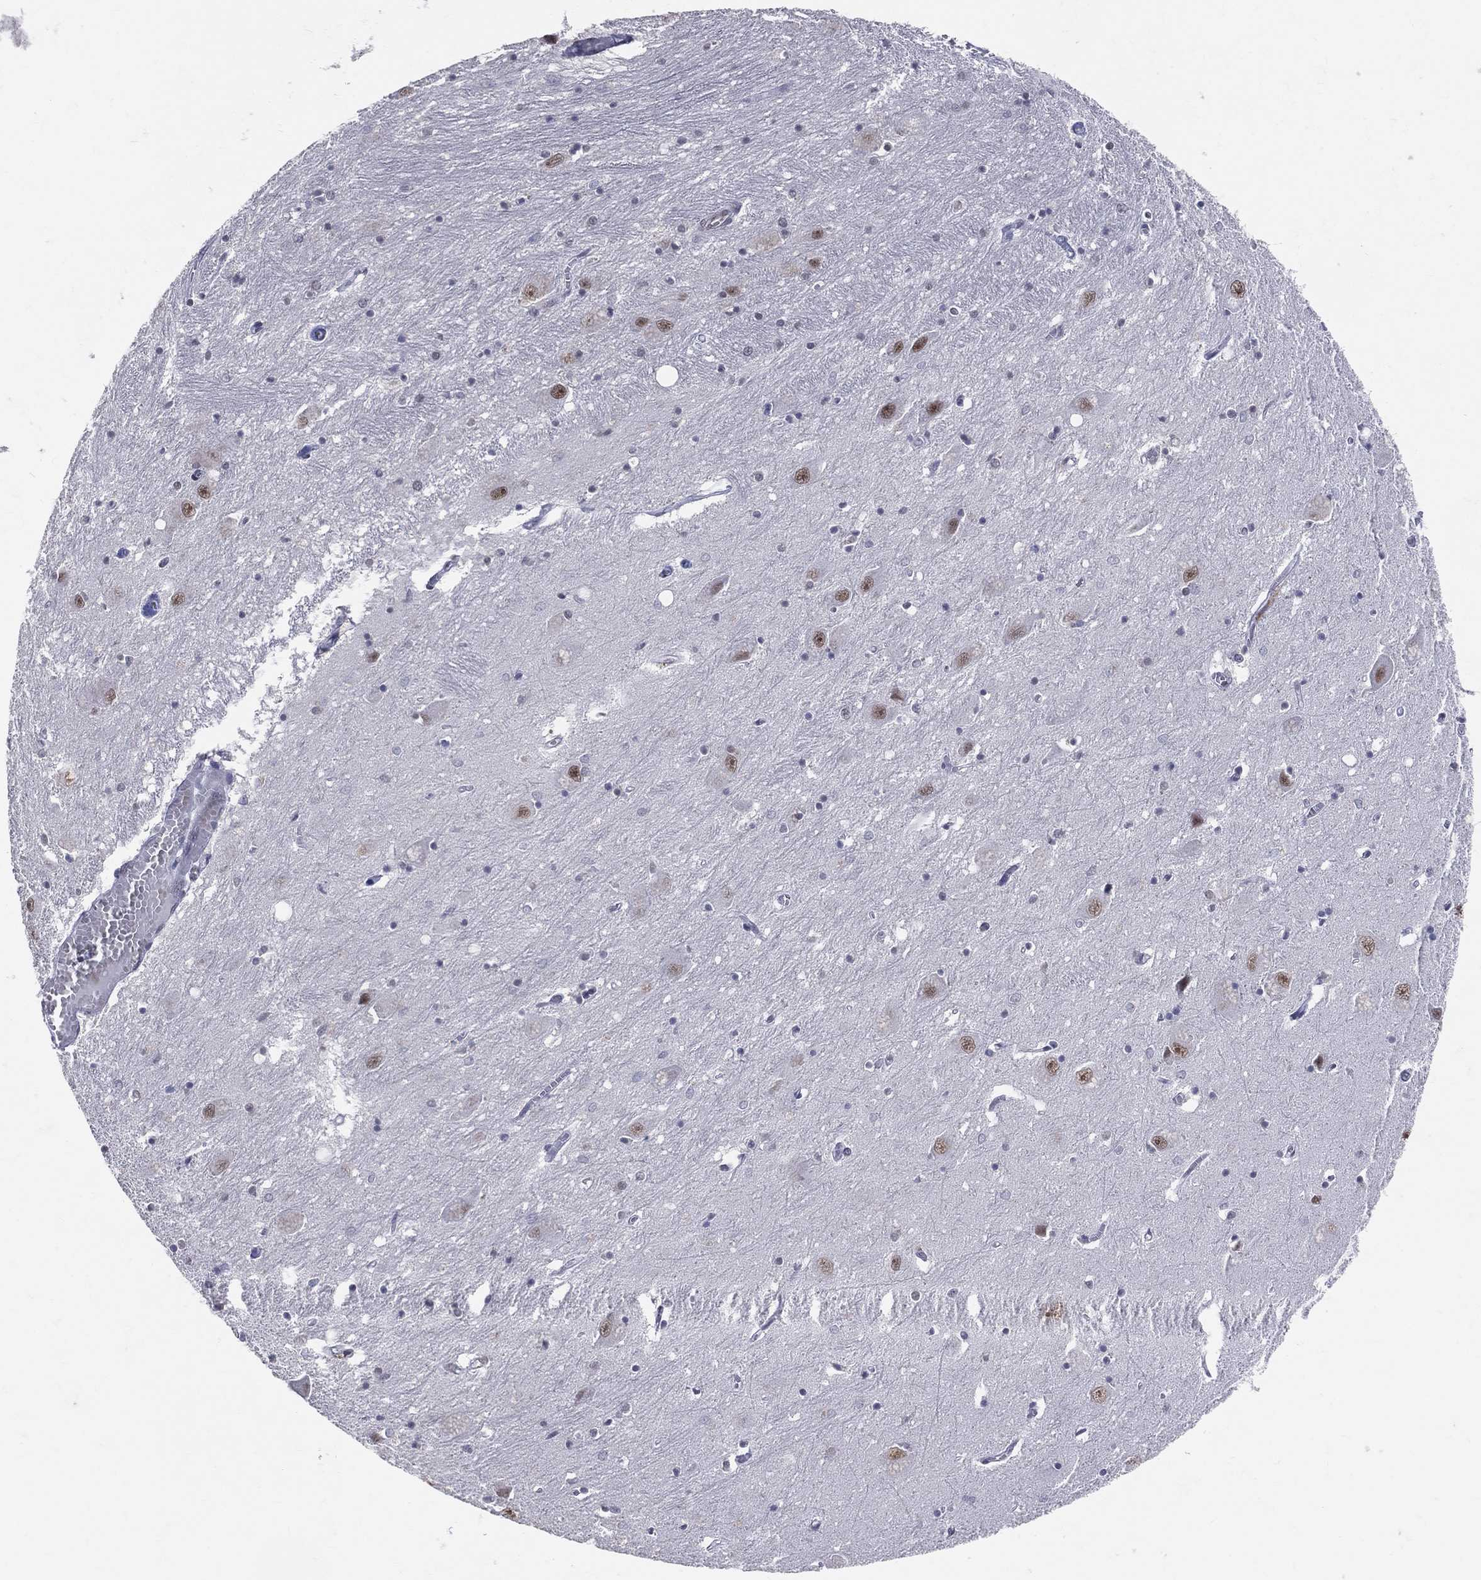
{"staining": {"intensity": "strong", "quantity": "<25%", "location": "nuclear"}, "tissue": "caudate", "cell_type": "Glial cells", "image_type": "normal", "snomed": [{"axis": "morphology", "description": "Normal tissue, NOS"}, {"axis": "topography", "description": "Lateral ventricle wall"}], "caption": "Brown immunohistochemical staining in normal caudate displays strong nuclear staining in about <25% of glial cells.", "gene": "CDK7", "patient": {"sex": "male", "age": 54}}